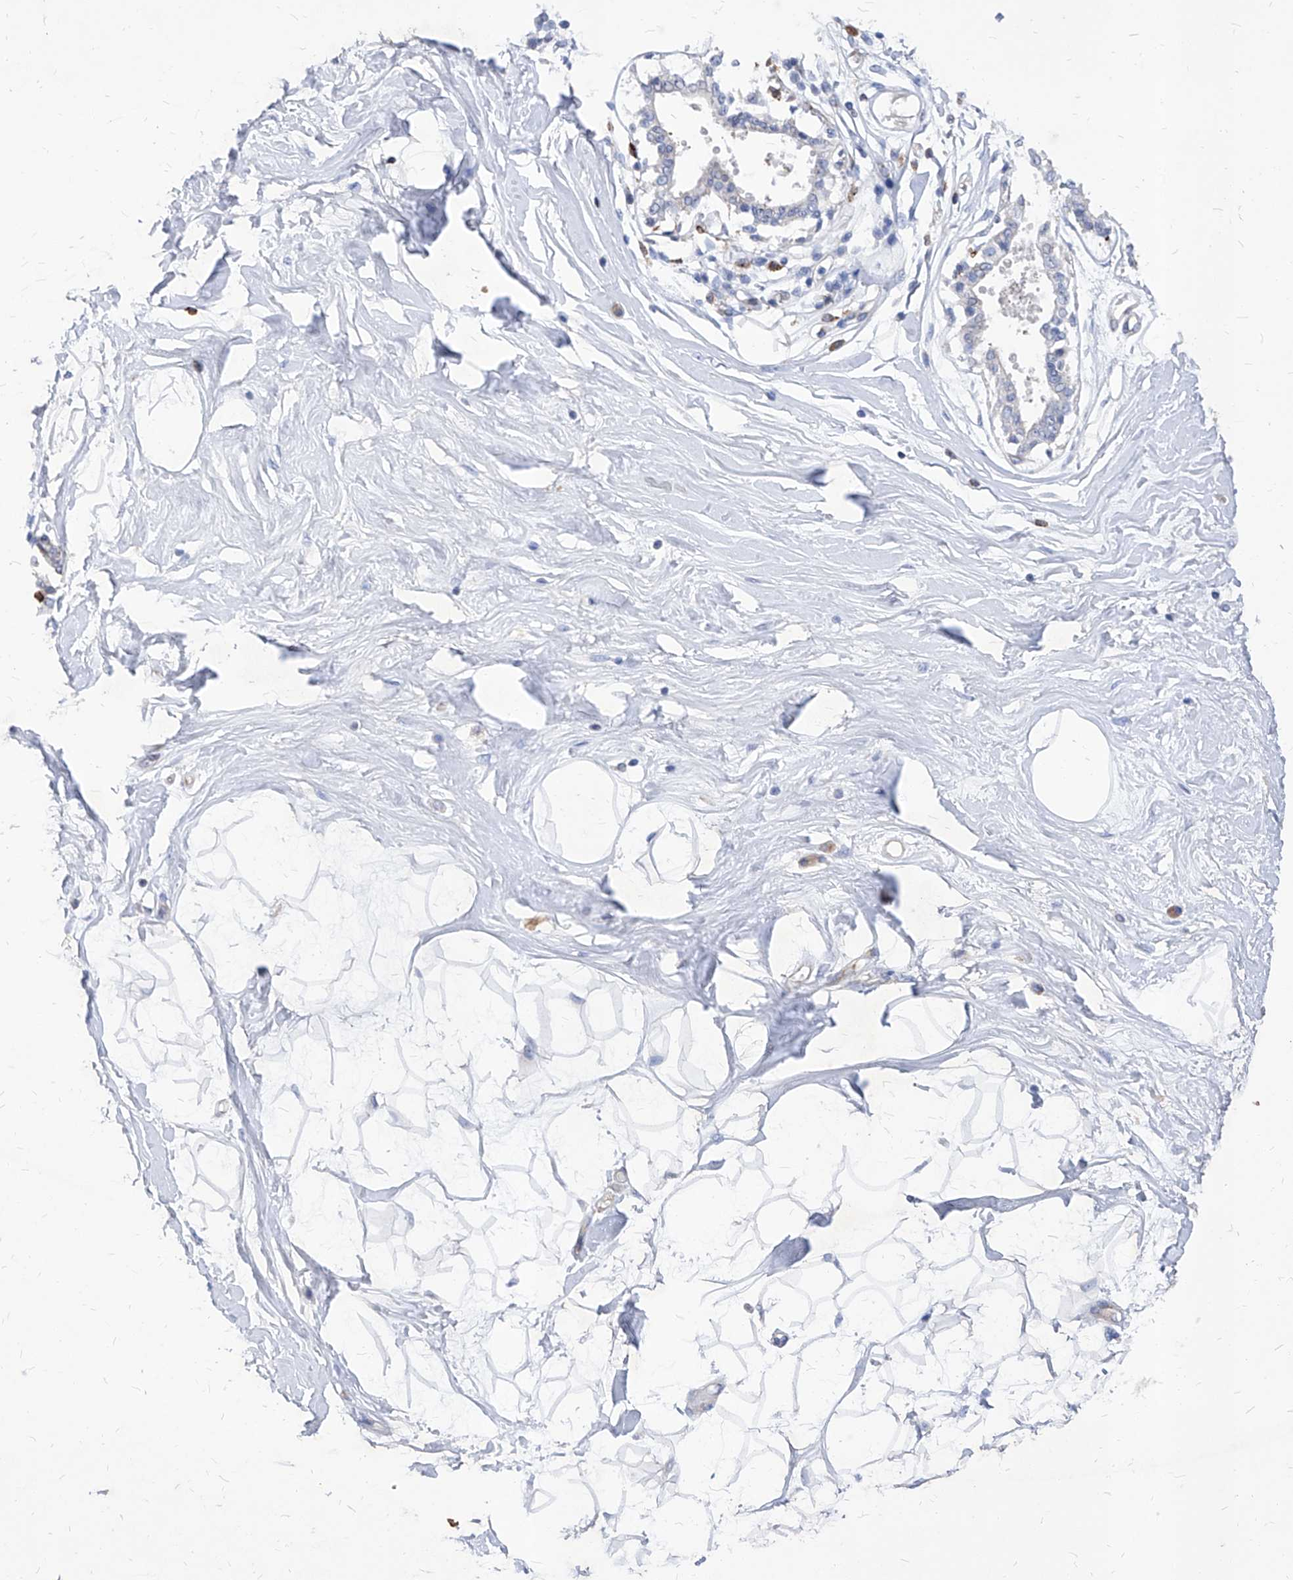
{"staining": {"intensity": "negative", "quantity": "none", "location": "none"}, "tissue": "breast", "cell_type": "Adipocytes", "image_type": "normal", "snomed": [{"axis": "morphology", "description": "Normal tissue, NOS"}, {"axis": "topography", "description": "Breast"}], "caption": "A high-resolution image shows immunohistochemistry staining of normal breast, which shows no significant staining in adipocytes.", "gene": "UBOX5", "patient": {"sex": "female", "age": 45}}